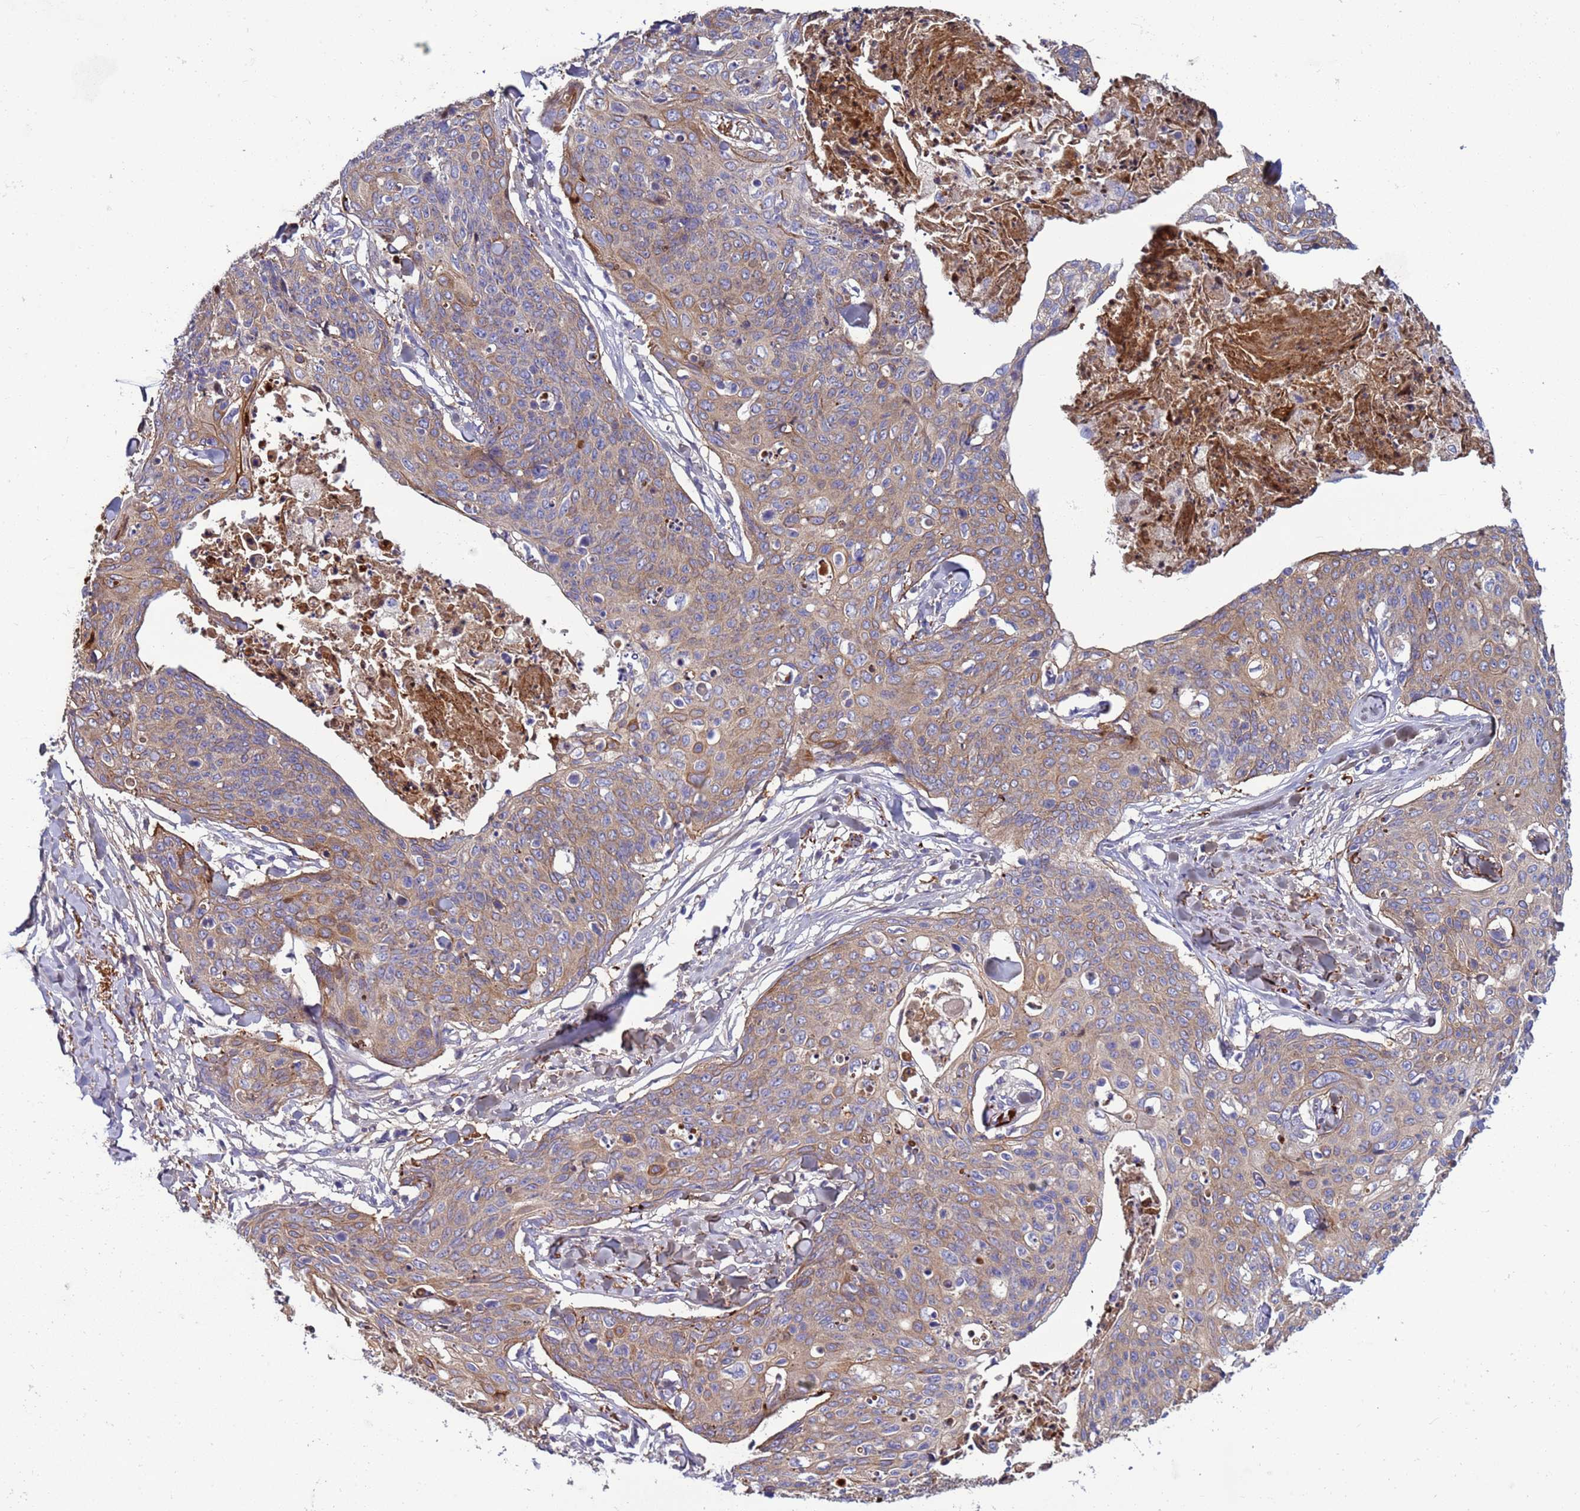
{"staining": {"intensity": "weak", "quantity": "25%-75%", "location": "cytoplasmic/membranous"}, "tissue": "skin cancer", "cell_type": "Tumor cells", "image_type": "cancer", "snomed": [{"axis": "morphology", "description": "Squamous cell carcinoma, NOS"}, {"axis": "topography", "description": "Skin"}, {"axis": "topography", "description": "Vulva"}], "caption": "Human skin cancer stained with a protein marker exhibits weak staining in tumor cells.", "gene": "TRIM51", "patient": {"sex": "female", "age": 85}}